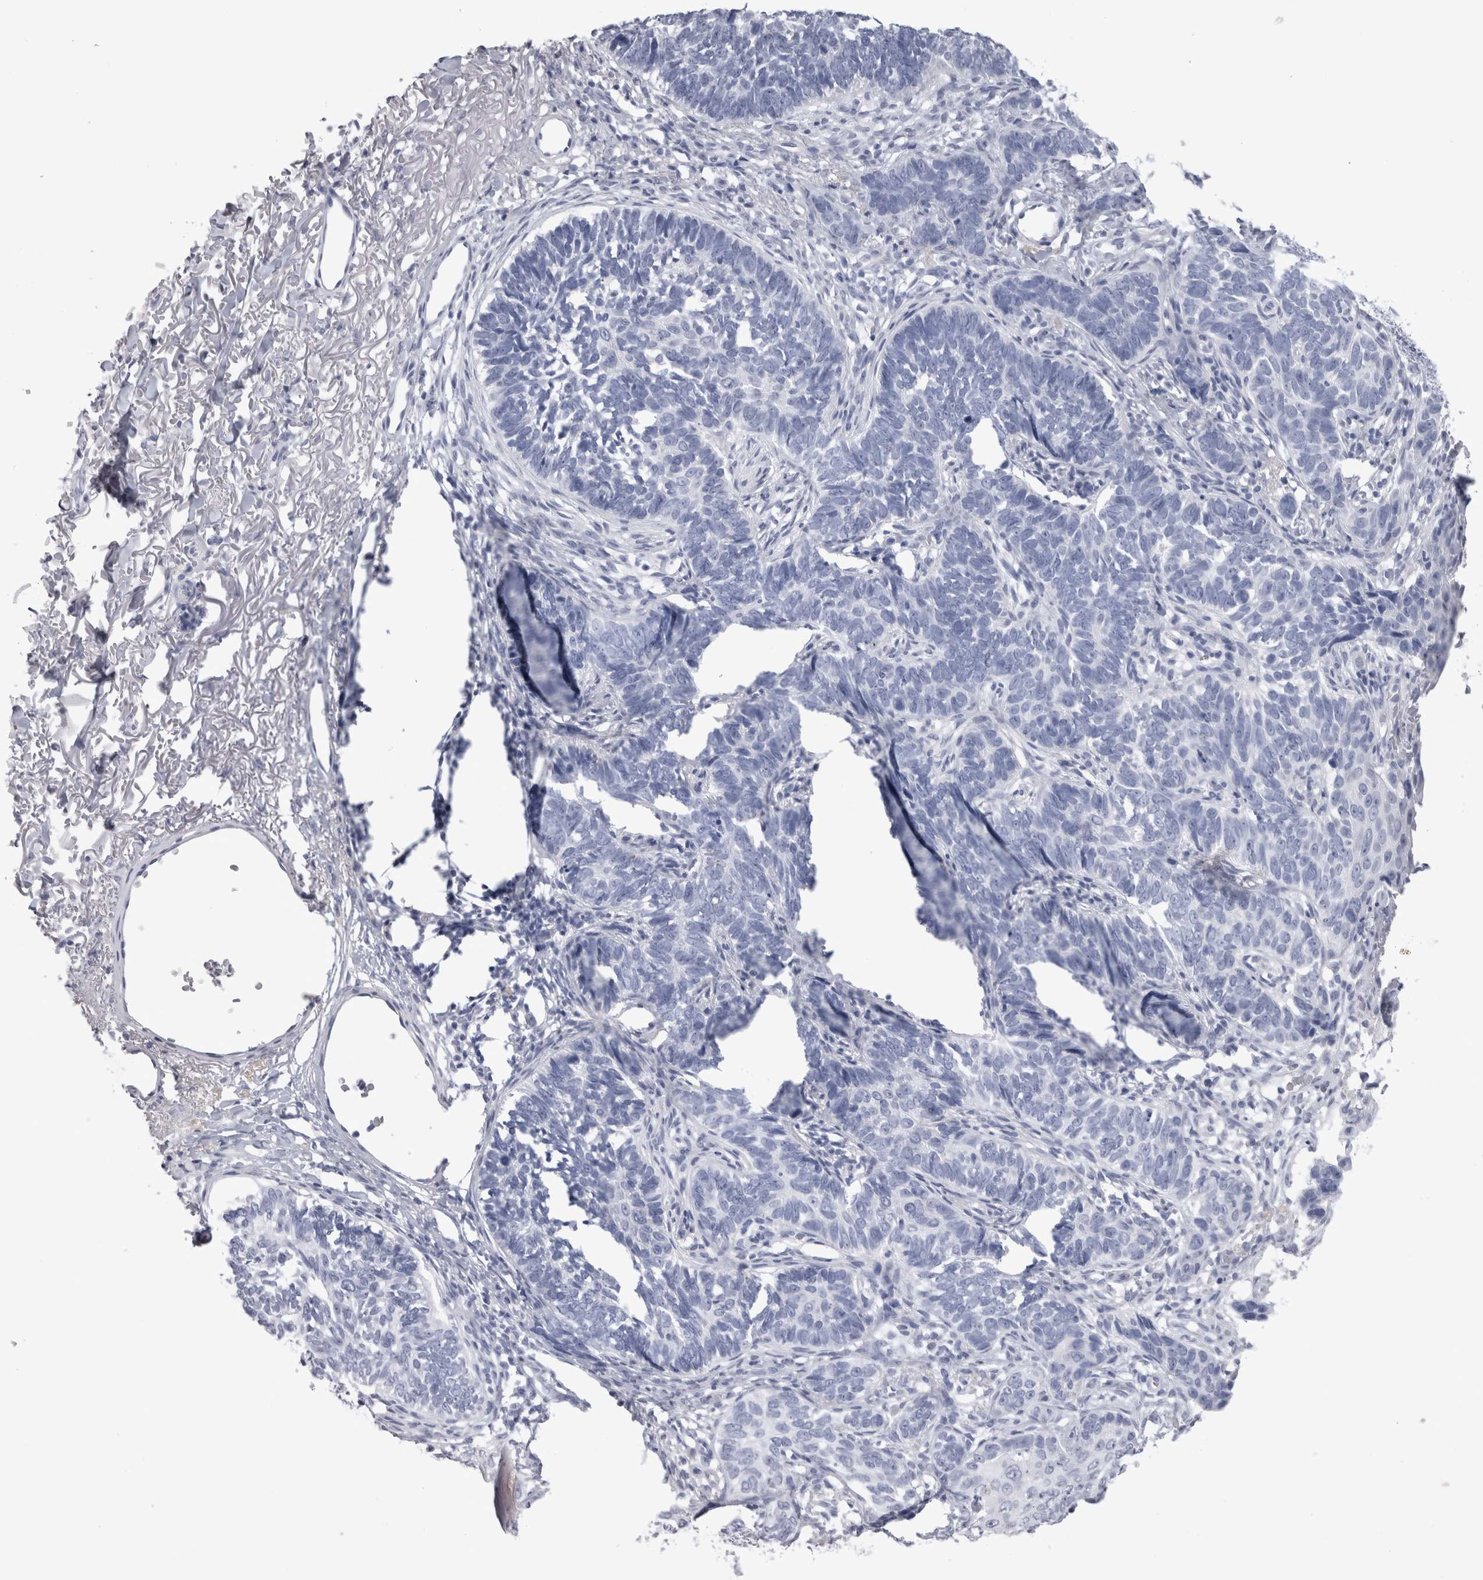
{"staining": {"intensity": "negative", "quantity": "none", "location": "none"}, "tissue": "skin cancer", "cell_type": "Tumor cells", "image_type": "cancer", "snomed": [{"axis": "morphology", "description": "Normal tissue, NOS"}, {"axis": "morphology", "description": "Basal cell carcinoma"}, {"axis": "topography", "description": "Skin"}], "caption": "An immunohistochemistry micrograph of skin basal cell carcinoma is shown. There is no staining in tumor cells of skin basal cell carcinoma.", "gene": "ADAM2", "patient": {"sex": "male", "age": 77}}